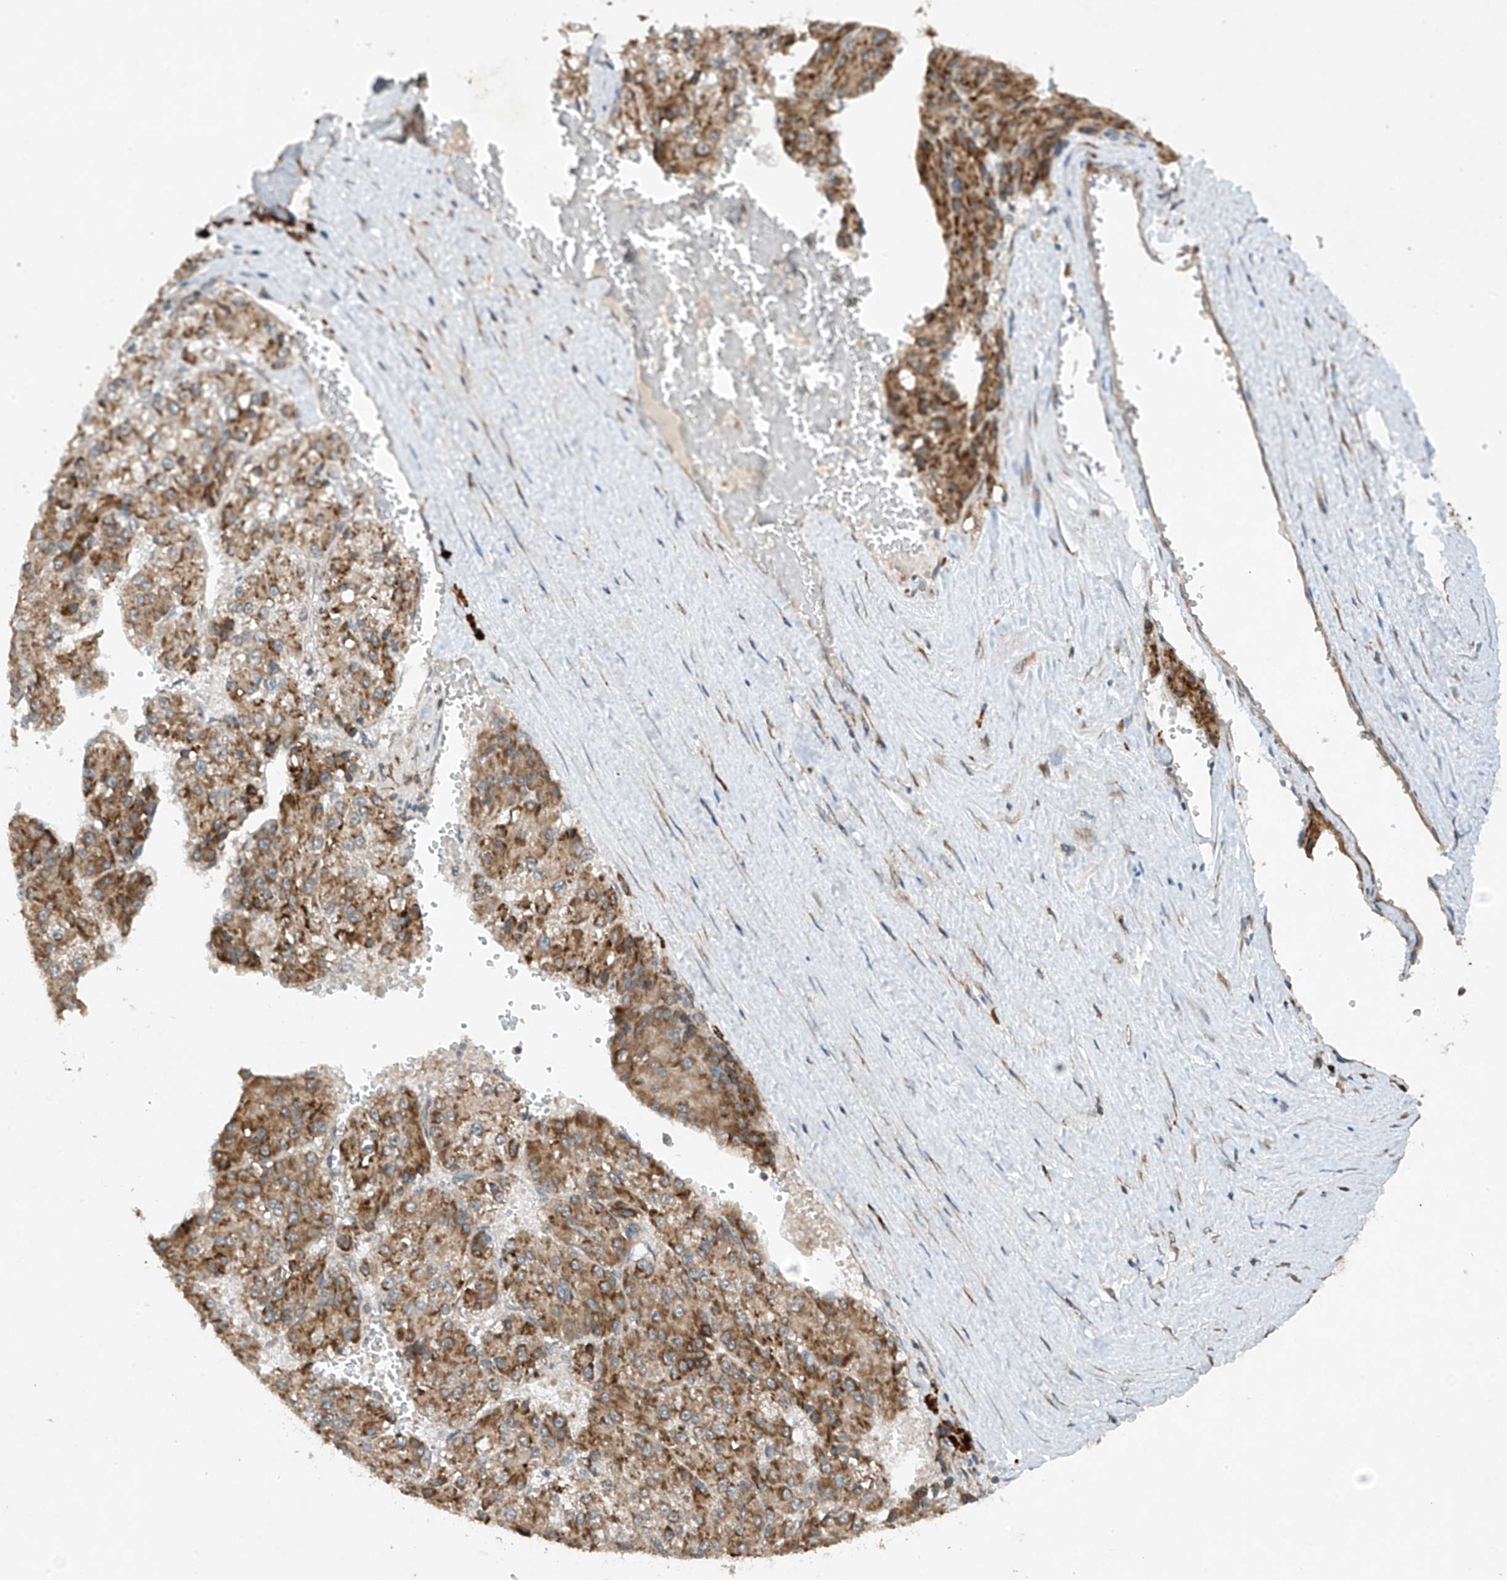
{"staining": {"intensity": "moderate", "quantity": ">75%", "location": "cytoplasmic/membranous"}, "tissue": "liver cancer", "cell_type": "Tumor cells", "image_type": "cancer", "snomed": [{"axis": "morphology", "description": "Carcinoma, Hepatocellular, NOS"}, {"axis": "topography", "description": "Liver"}], "caption": "IHC image of neoplastic tissue: liver hepatocellular carcinoma stained using immunohistochemistry displays medium levels of moderate protein expression localized specifically in the cytoplasmic/membranous of tumor cells, appearing as a cytoplasmic/membranous brown color.", "gene": "RPL34", "patient": {"sex": "female", "age": 73}}